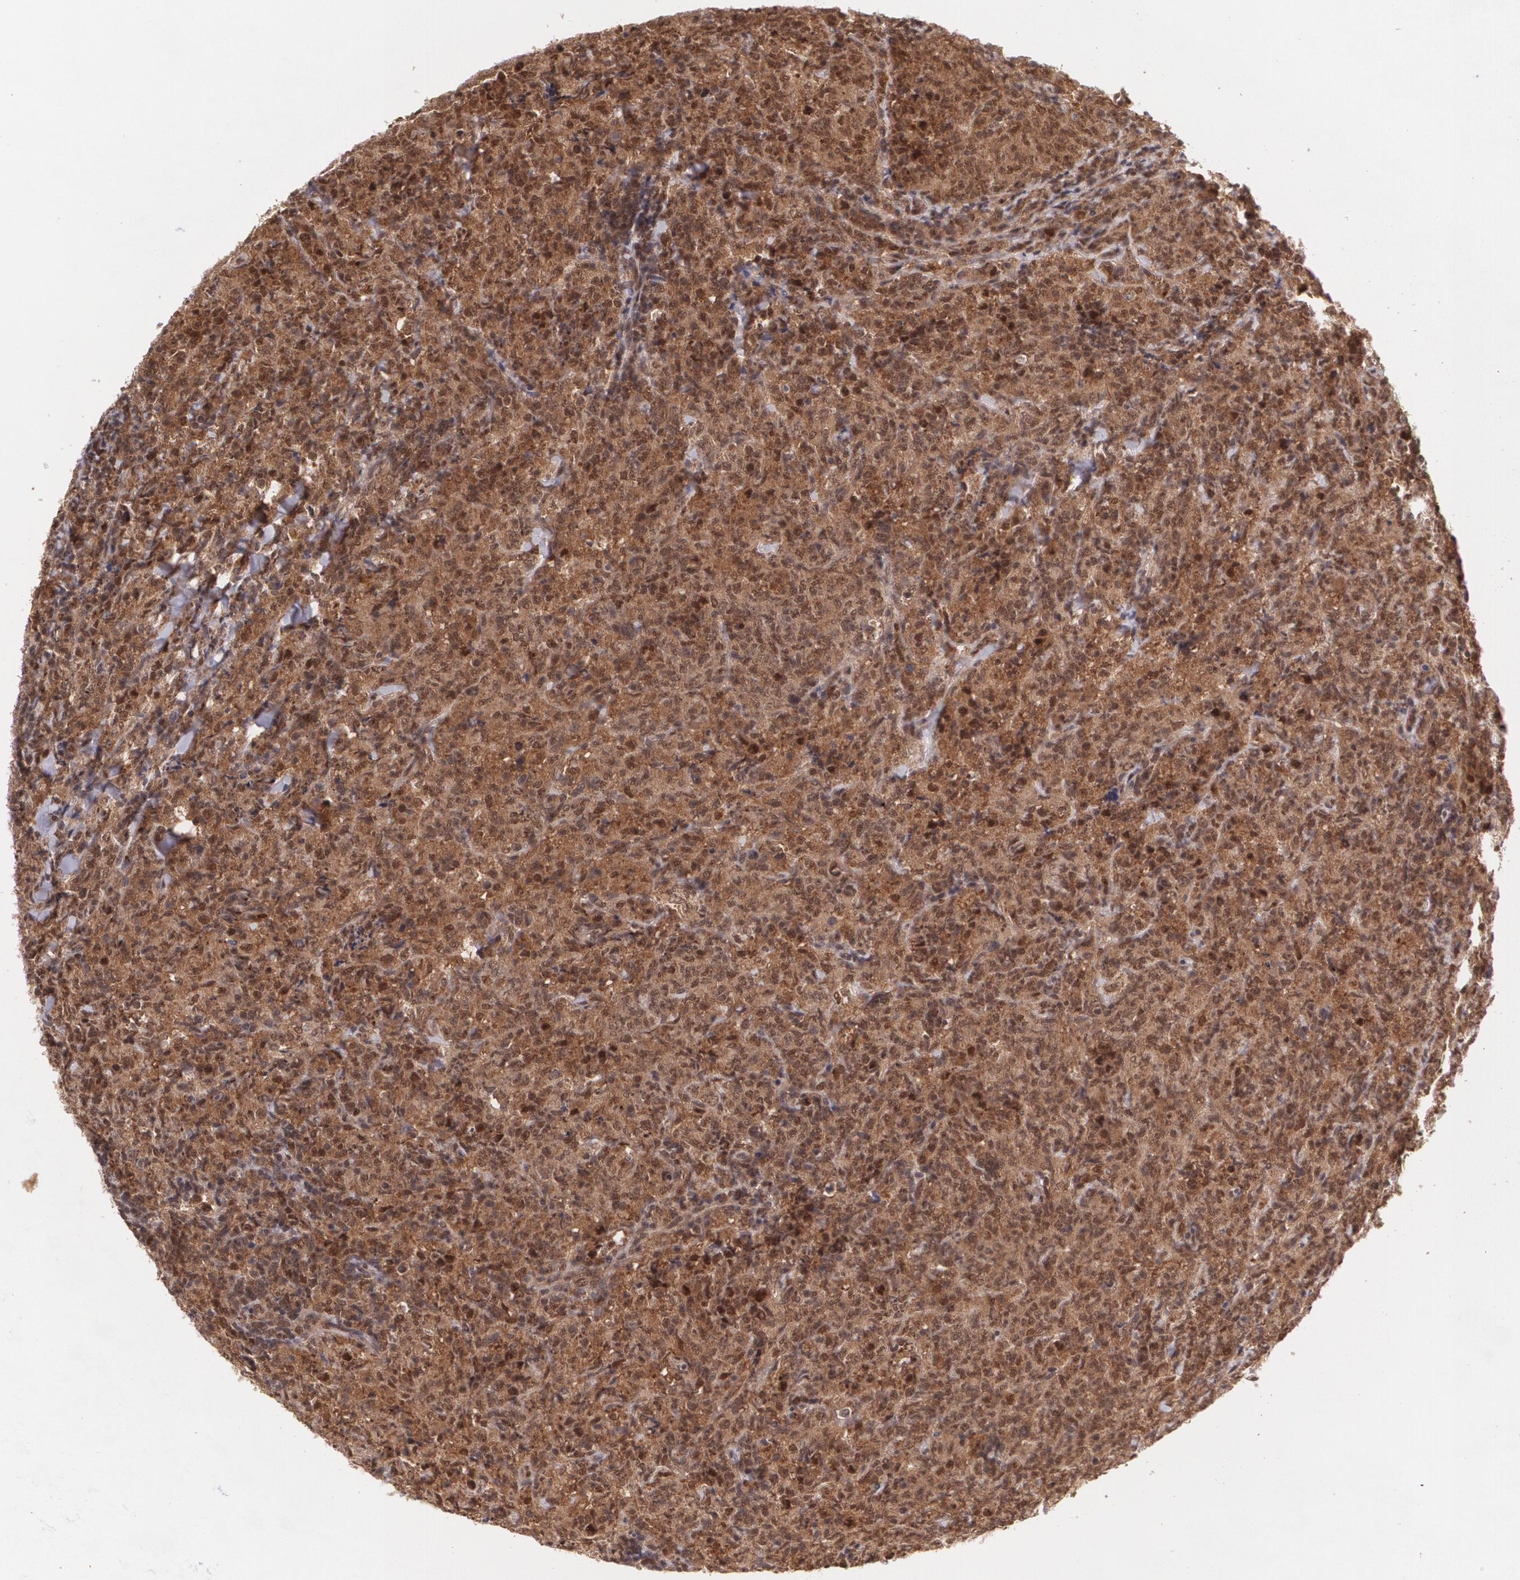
{"staining": {"intensity": "strong", "quantity": ">75%", "location": "cytoplasmic/membranous,nuclear"}, "tissue": "lymphoma", "cell_type": "Tumor cells", "image_type": "cancer", "snomed": [{"axis": "morphology", "description": "Malignant lymphoma, non-Hodgkin's type, High grade"}, {"axis": "topography", "description": "Tonsil"}], "caption": "Brown immunohistochemical staining in human lymphoma shows strong cytoplasmic/membranous and nuclear positivity in about >75% of tumor cells.", "gene": "CUL2", "patient": {"sex": "female", "age": 36}}